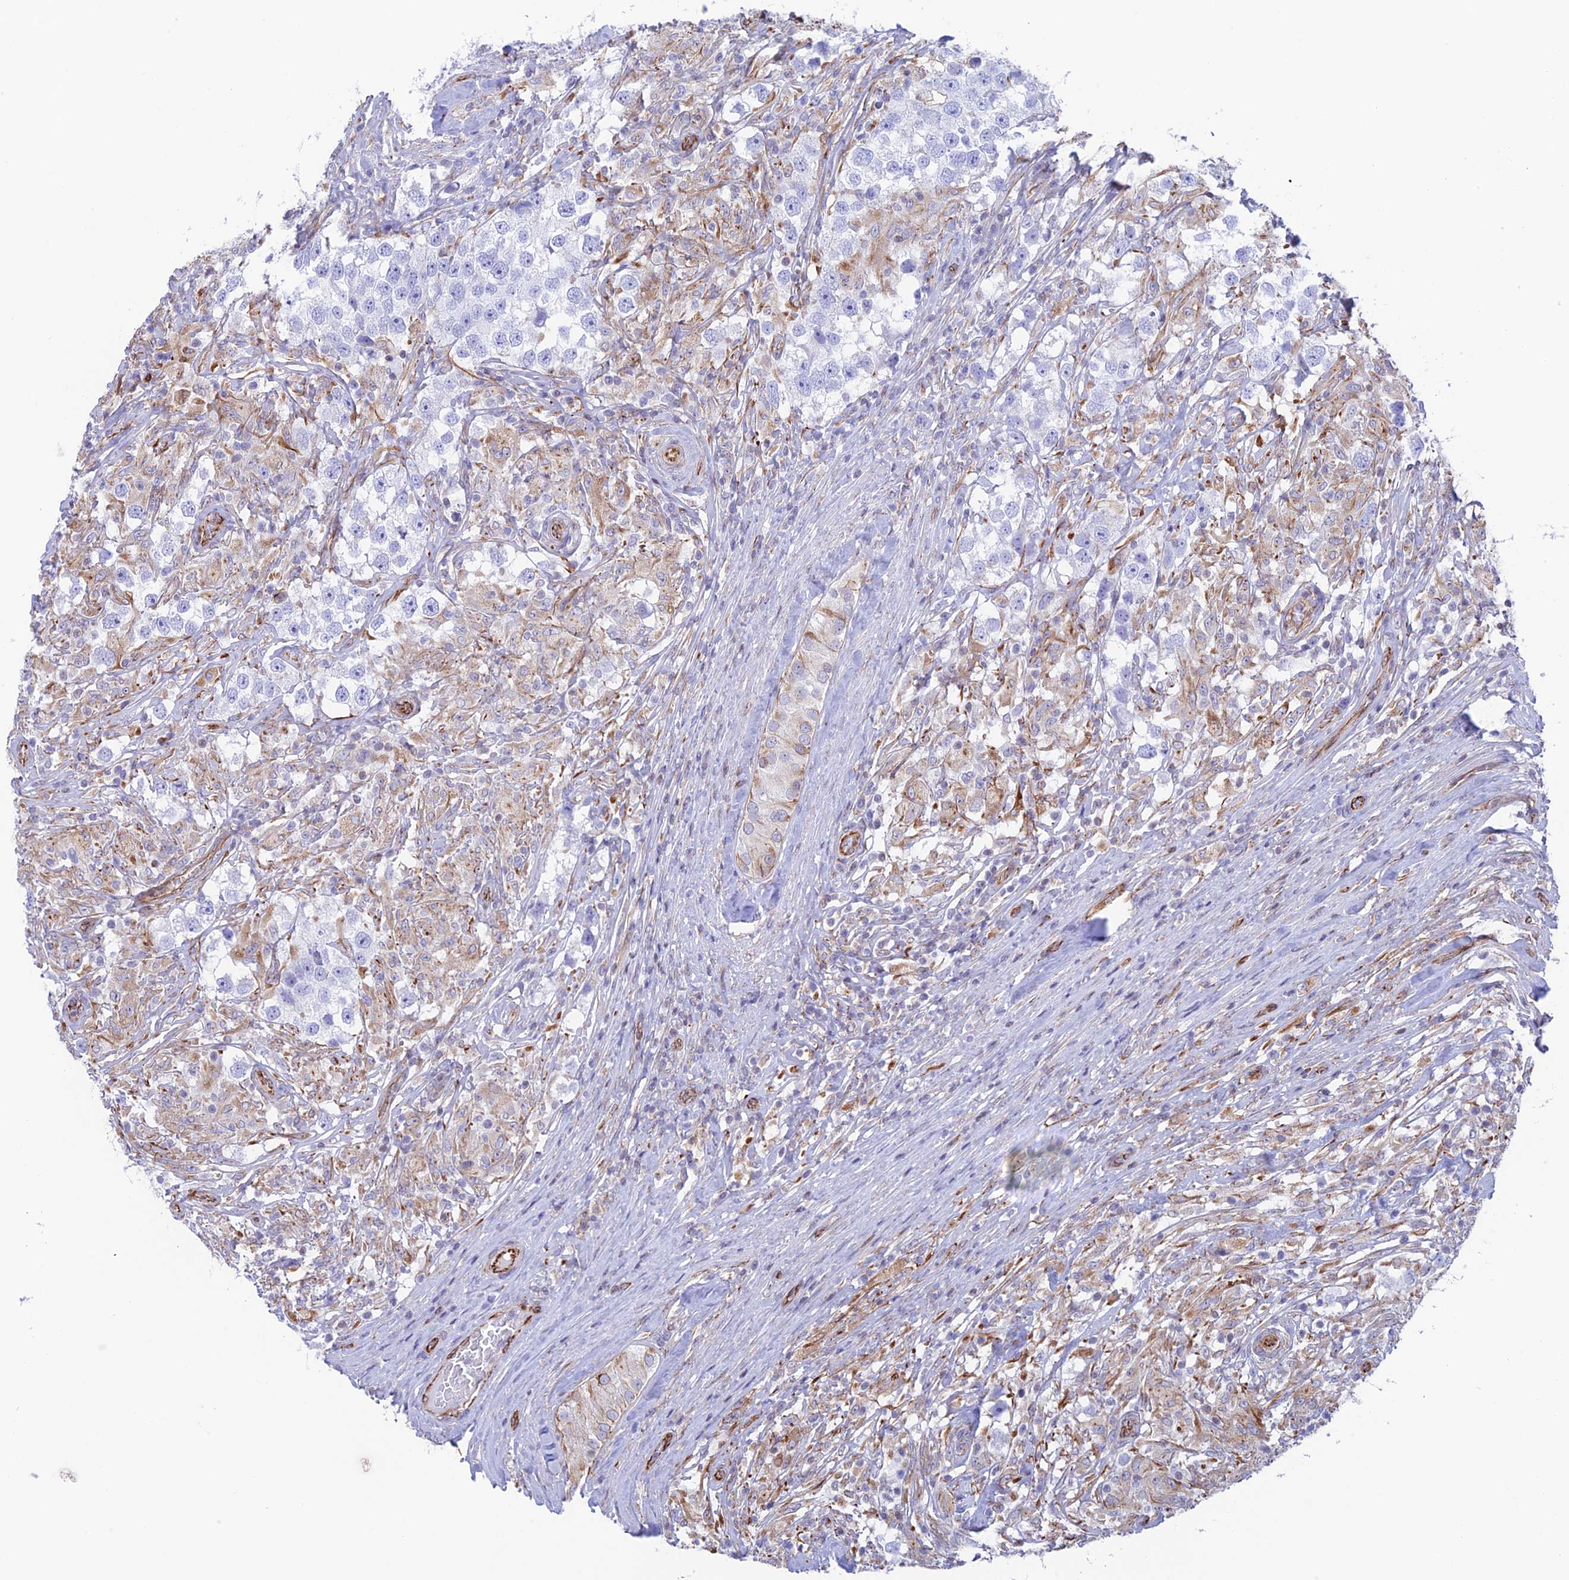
{"staining": {"intensity": "negative", "quantity": "none", "location": "none"}, "tissue": "testis cancer", "cell_type": "Tumor cells", "image_type": "cancer", "snomed": [{"axis": "morphology", "description": "Seminoma, NOS"}, {"axis": "topography", "description": "Testis"}], "caption": "Immunohistochemical staining of human testis seminoma displays no significant positivity in tumor cells.", "gene": "ZNF652", "patient": {"sex": "male", "age": 46}}